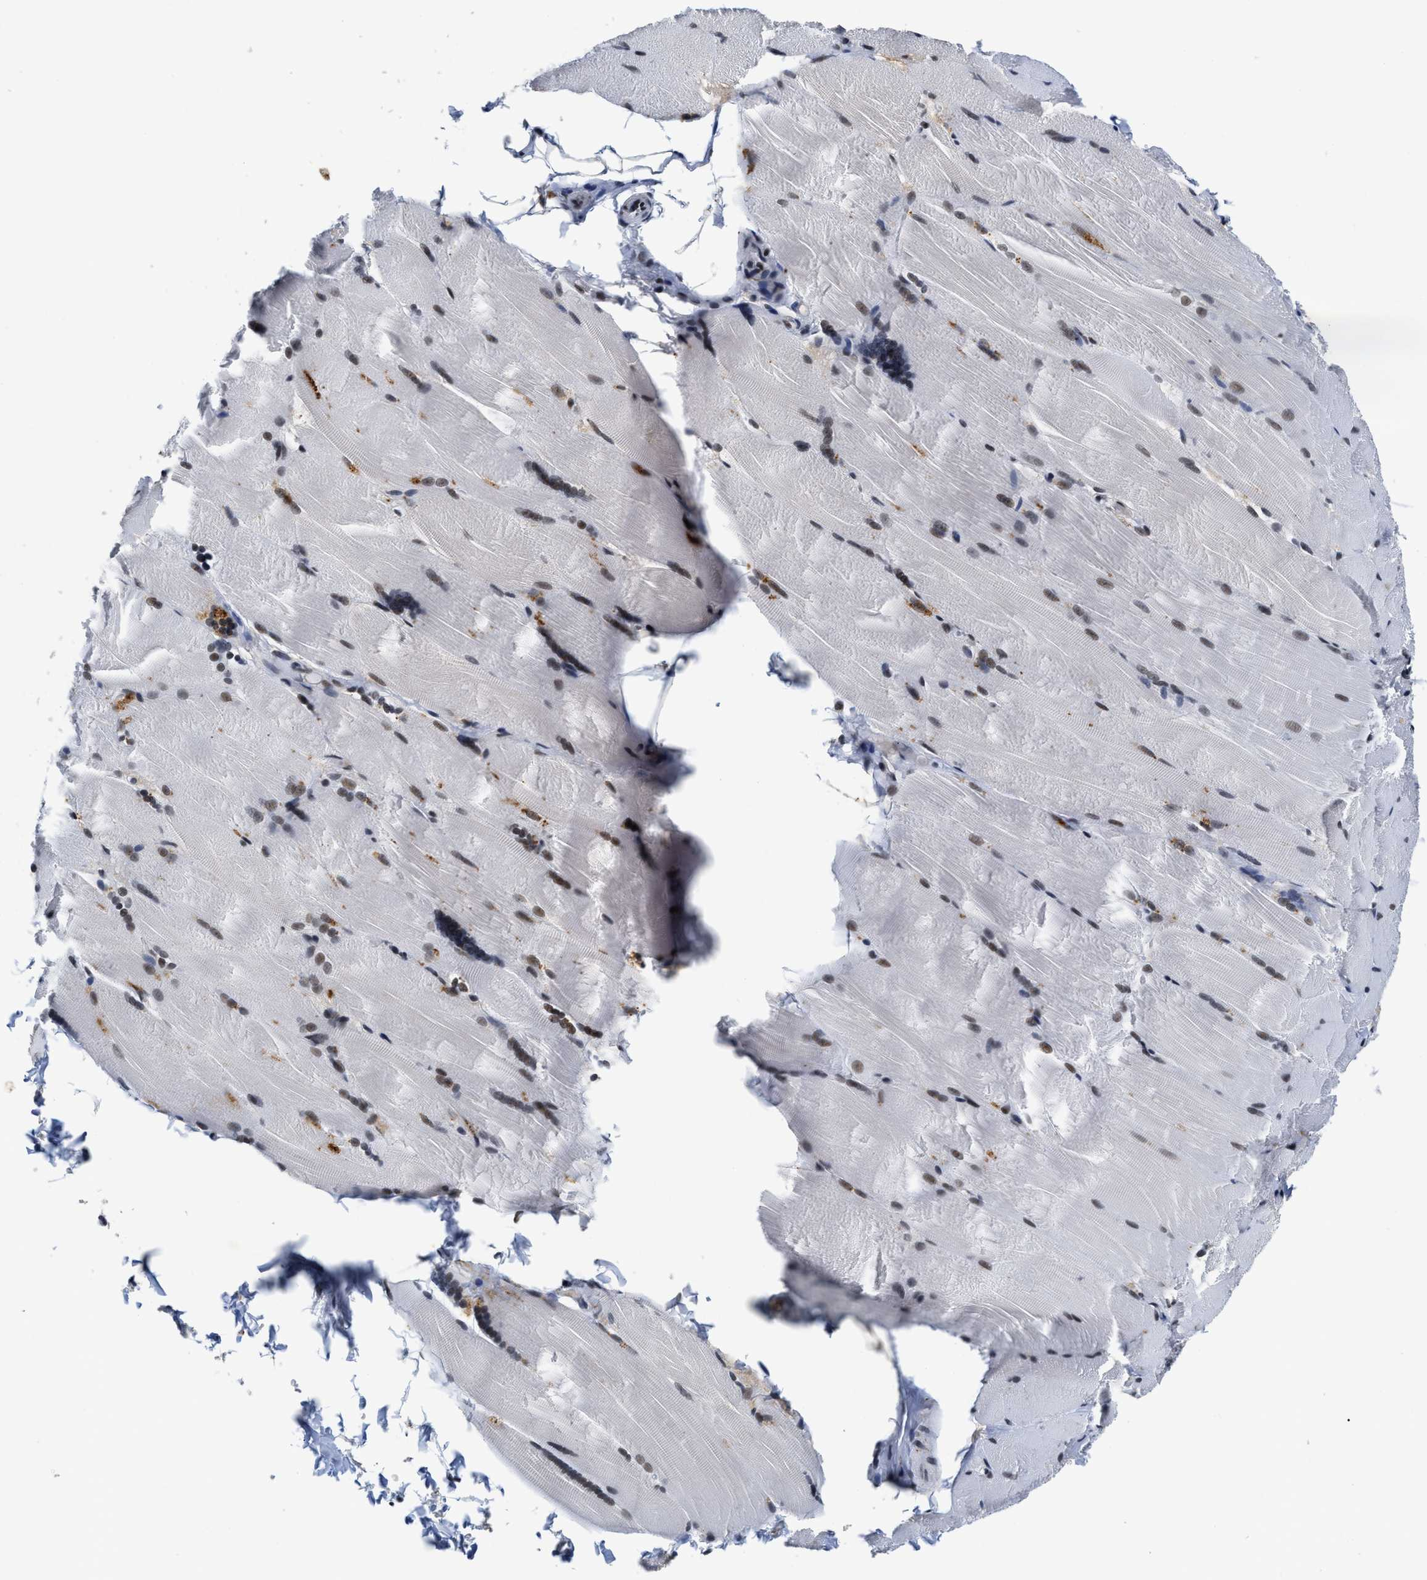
{"staining": {"intensity": "moderate", "quantity": "25%-75%", "location": "nuclear"}, "tissue": "skeletal muscle", "cell_type": "Myocytes", "image_type": "normal", "snomed": [{"axis": "morphology", "description": "Normal tissue, NOS"}, {"axis": "topography", "description": "Skin"}, {"axis": "topography", "description": "Skeletal muscle"}], "caption": "DAB immunohistochemical staining of benign skeletal muscle displays moderate nuclear protein staining in about 25%-75% of myocytes. The staining was performed using DAB (3,3'-diaminobenzidine) to visualize the protein expression in brown, while the nuclei were stained in blue with hematoxylin (Magnification: 20x).", "gene": "INIP", "patient": {"sex": "male", "age": 83}}